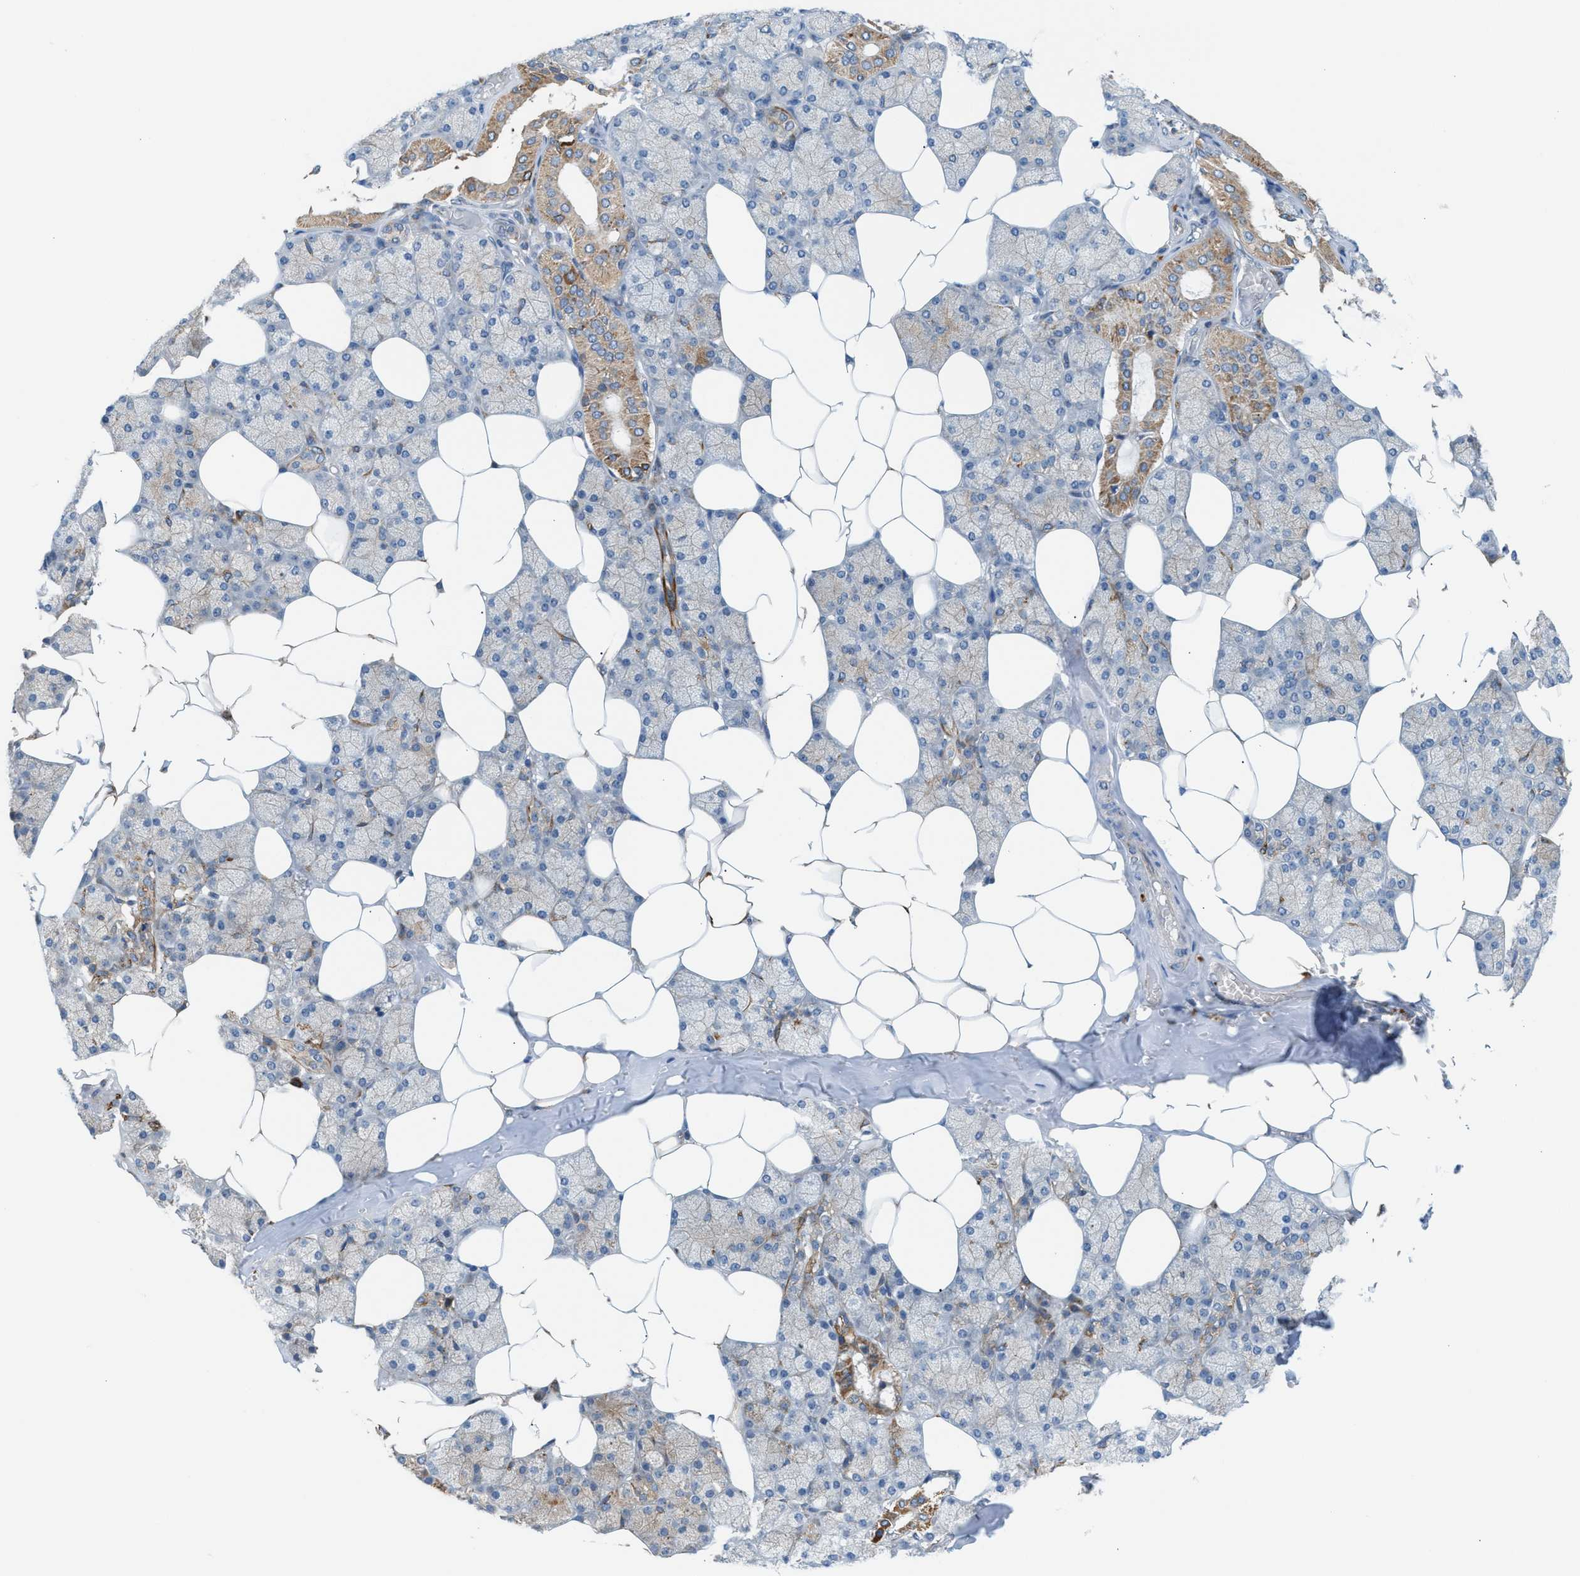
{"staining": {"intensity": "moderate", "quantity": "25%-75%", "location": "cytoplasmic/membranous"}, "tissue": "salivary gland", "cell_type": "Glandular cells", "image_type": "normal", "snomed": [{"axis": "morphology", "description": "Normal tissue, NOS"}, {"axis": "topography", "description": "Salivary gland"}], "caption": "Protein analysis of unremarkable salivary gland exhibits moderate cytoplasmic/membranous positivity in about 25%-75% of glandular cells. Ihc stains the protein in brown and the nuclei are stained blue.", "gene": "PDCL", "patient": {"sex": "male", "age": 62}}